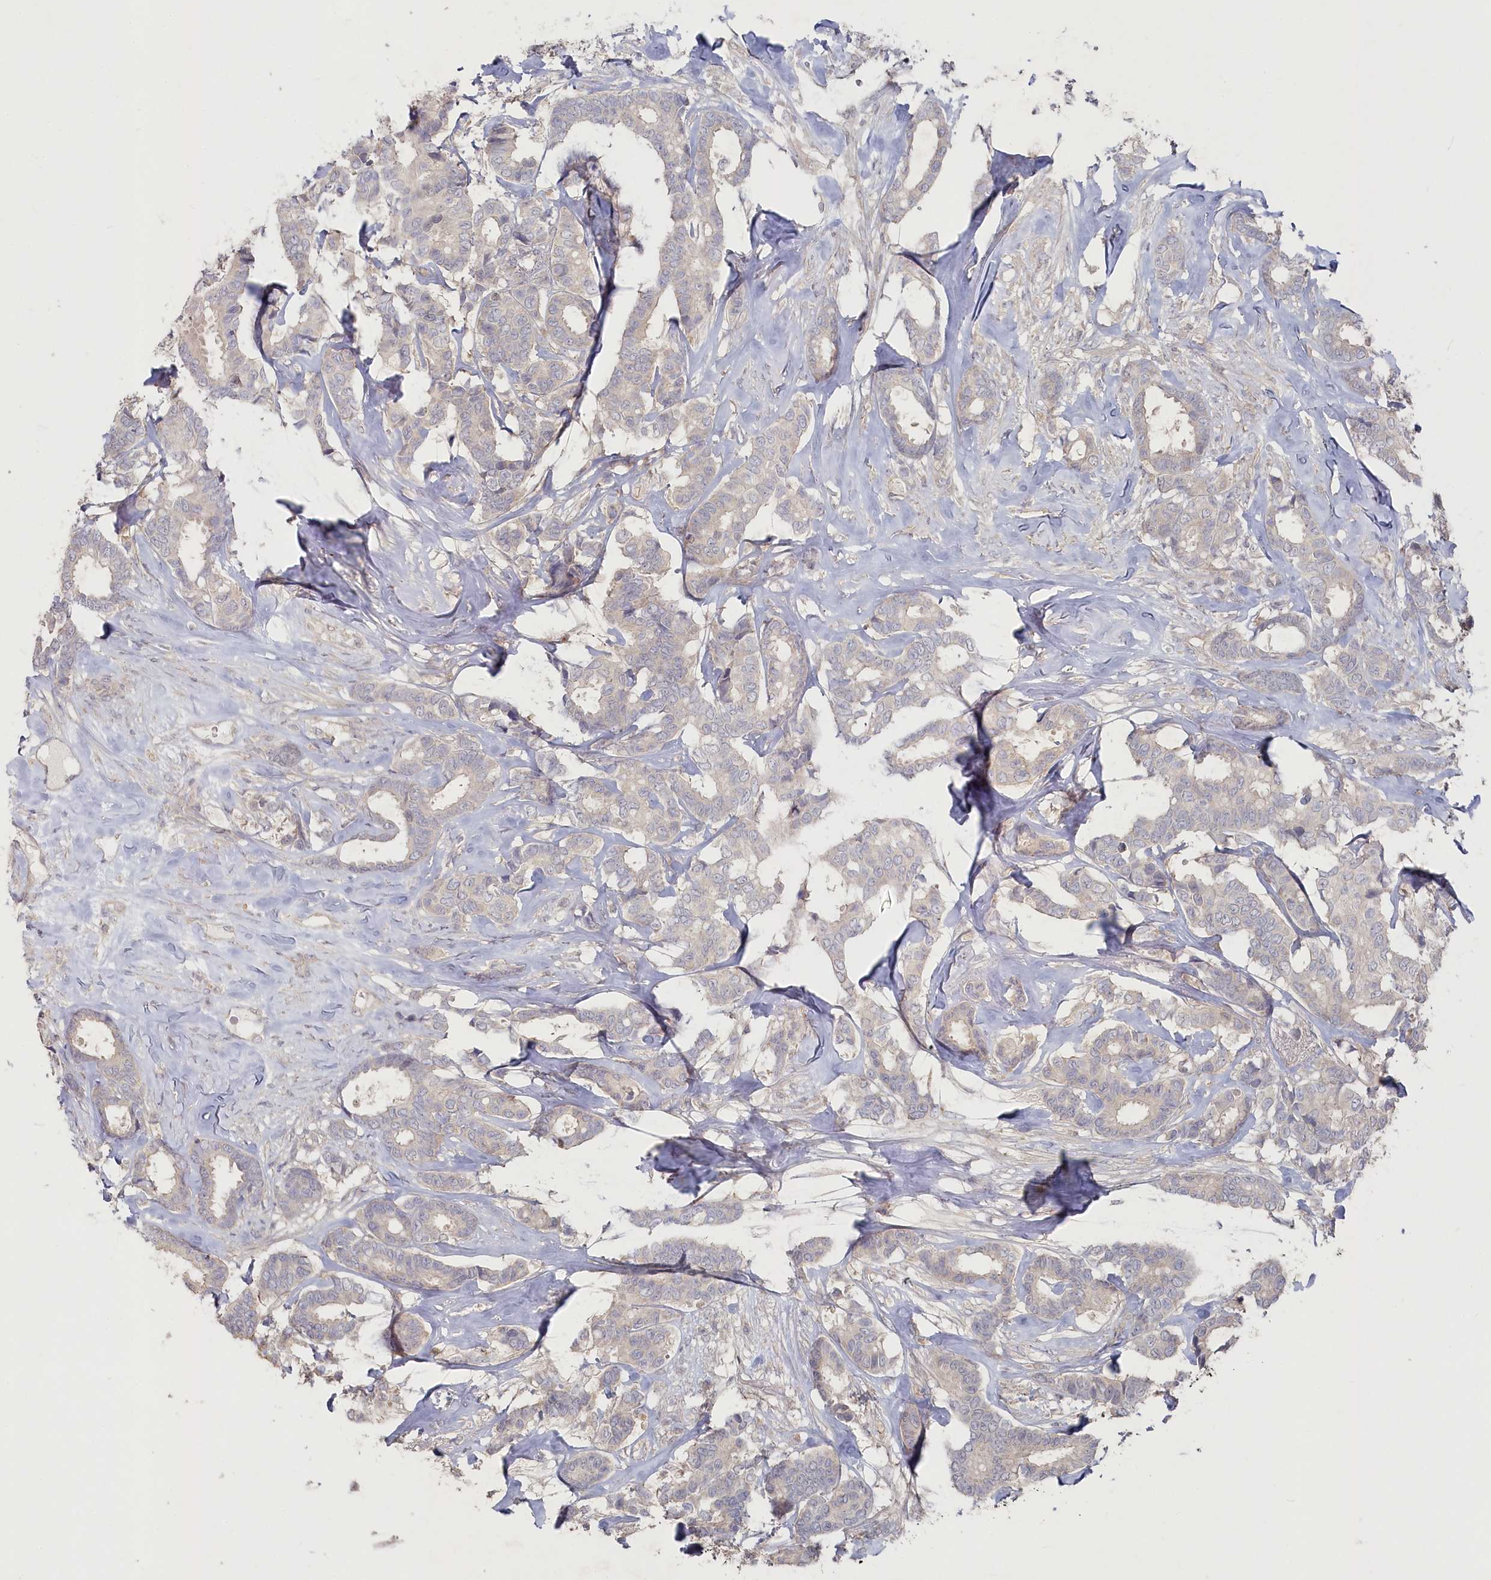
{"staining": {"intensity": "negative", "quantity": "none", "location": "none"}, "tissue": "breast cancer", "cell_type": "Tumor cells", "image_type": "cancer", "snomed": [{"axis": "morphology", "description": "Duct carcinoma"}, {"axis": "topography", "description": "Breast"}], "caption": "This micrograph is of breast invasive ductal carcinoma stained with immunohistochemistry to label a protein in brown with the nuclei are counter-stained blue. There is no positivity in tumor cells.", "gene": "TGFBRAP1", "patient": {"sex": "female", "age": 87}}